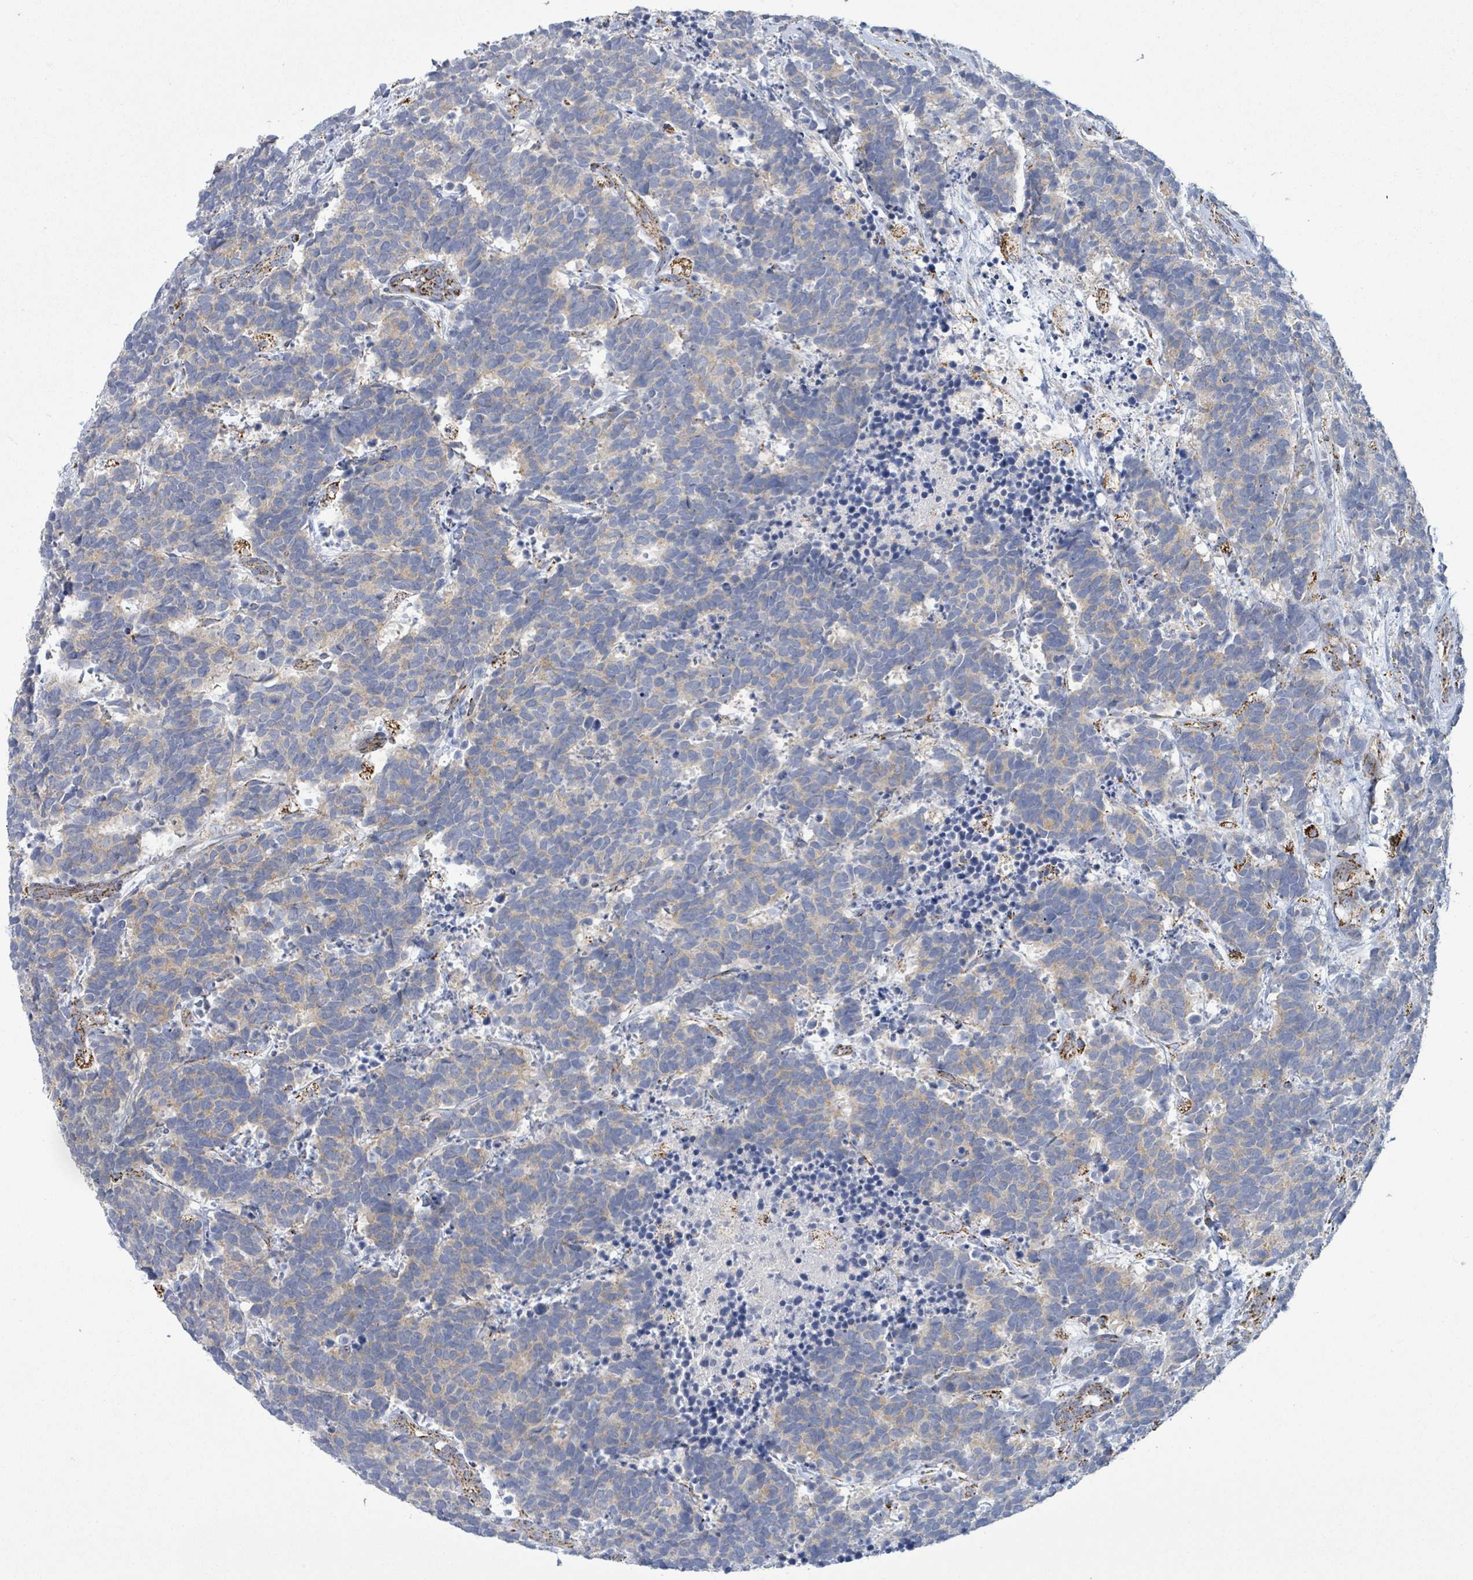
{"staining": {"intensity": "negative", "quantity": "none", "location": "none"}, "tissue": "carcinoid", "cell_type": "Tumor cells", "image_type": "cancer", "snomed": [{"axis": "morphology", "description": "Carcinoma, NOS"}, {"axis": "morphology", "description": "Carcinoid, malignant, NOS"}, {"axis": "topography", "description": "Prostate"}], "caption": "This histopathology image is of carcinoma stained with immunohistochemistry to label a protein in brown with the nuclei are counter-stained blue. There is no staining in tumor cells.", "gene": "SUCLG2", "patient": {"sex": "male", "age": 57}}